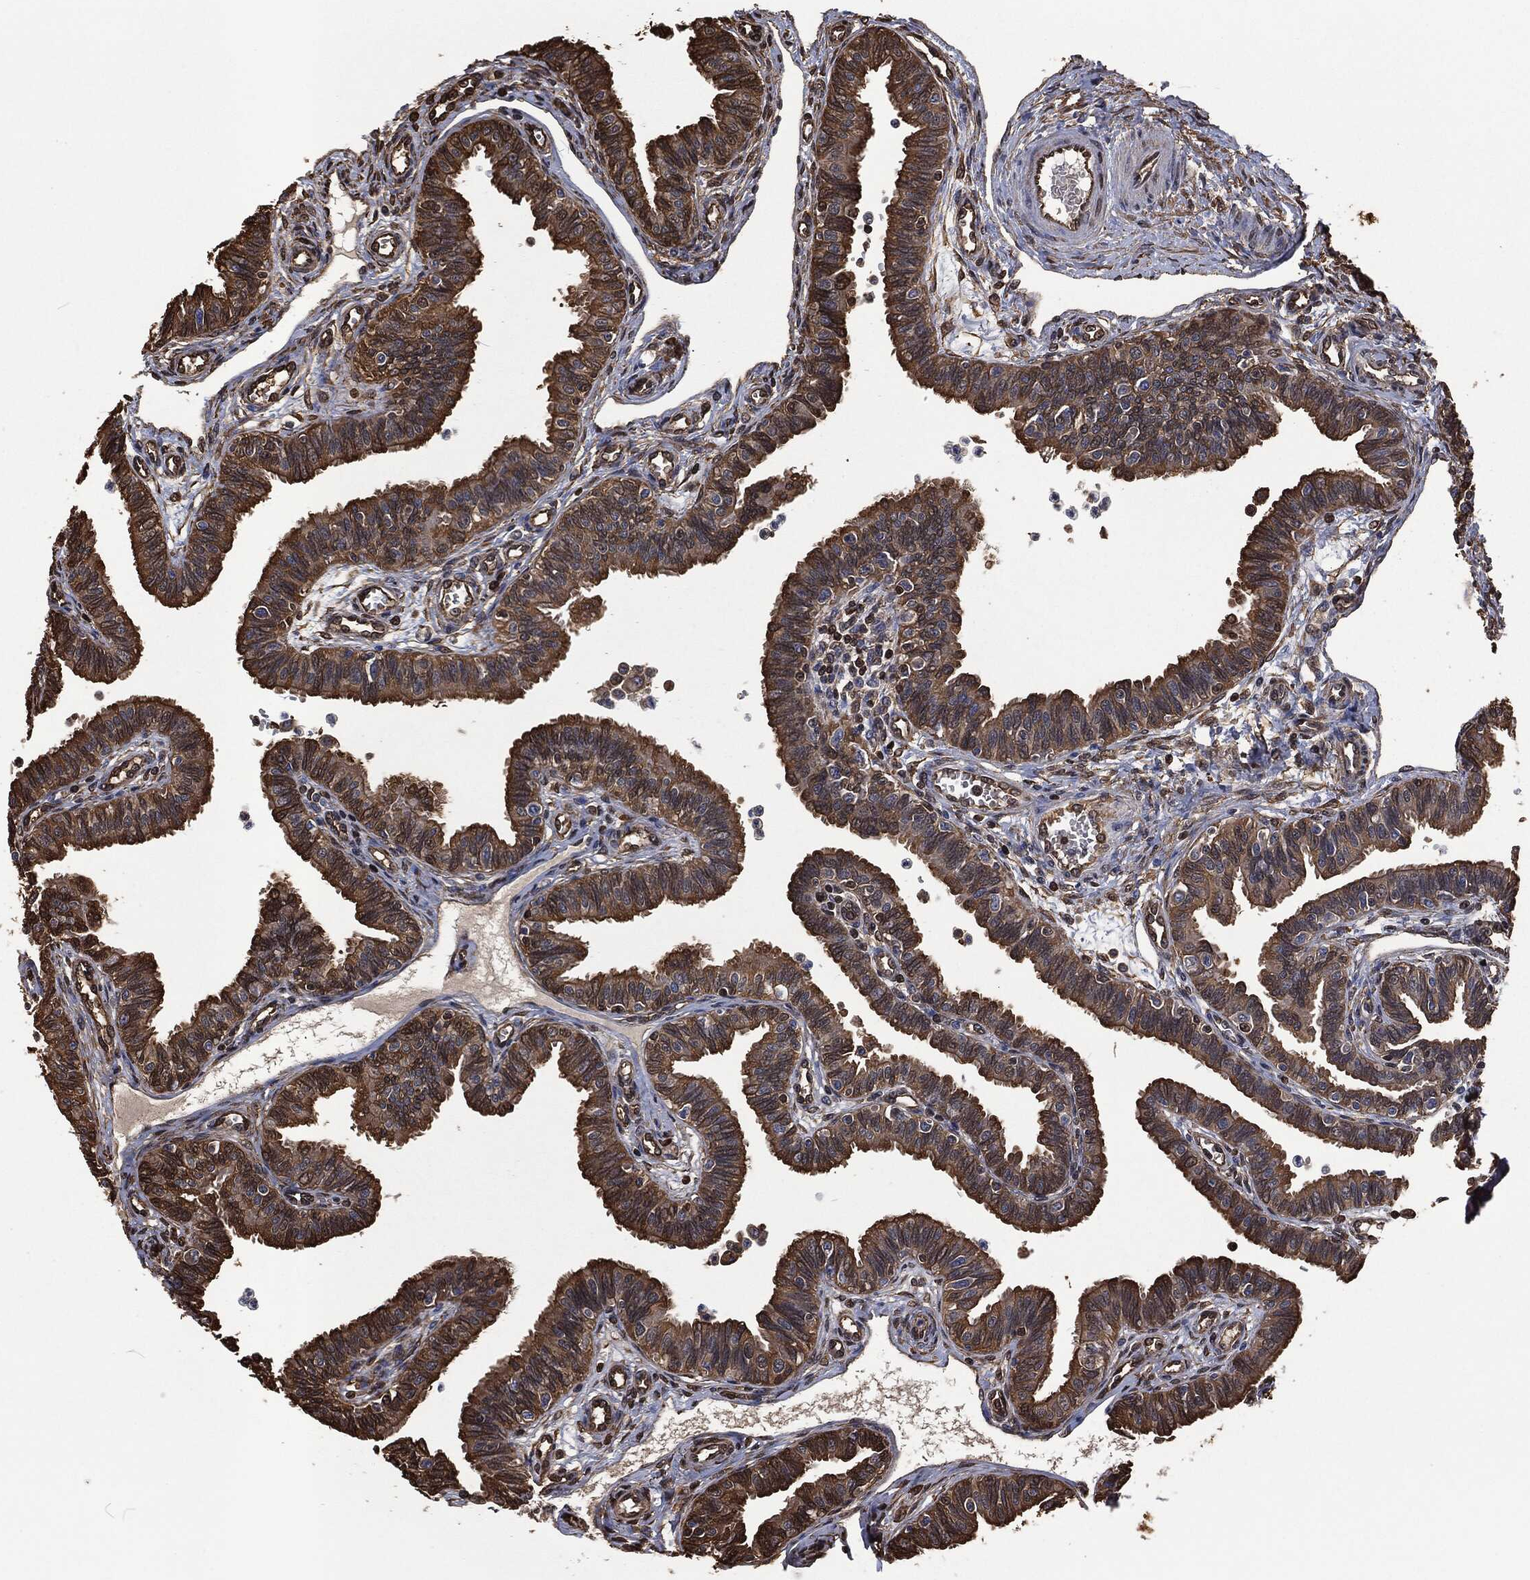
{"staining": {"intensity": "moderate", "quantity": ">75%", "location": "cytoplasmic/membranous"}, "tissue": "fallopian tube", "cell_type": "Glandular cells", "image_type": "normal", "snomed": [{"axis": "morphology", "description": "Normal tissue, NOS"}, {"axis": "topography", "description": "Fallopian tube"}], "caption": "DAB immunohistochemical staining of benign fallopian tube shows moderate cytoplasmic/membranous protein positivity in about >75% of glandular cells. Nuclei are stained in blue.", "gene": "PRDX4", "patient": {"sex": "female", "age": 36}}